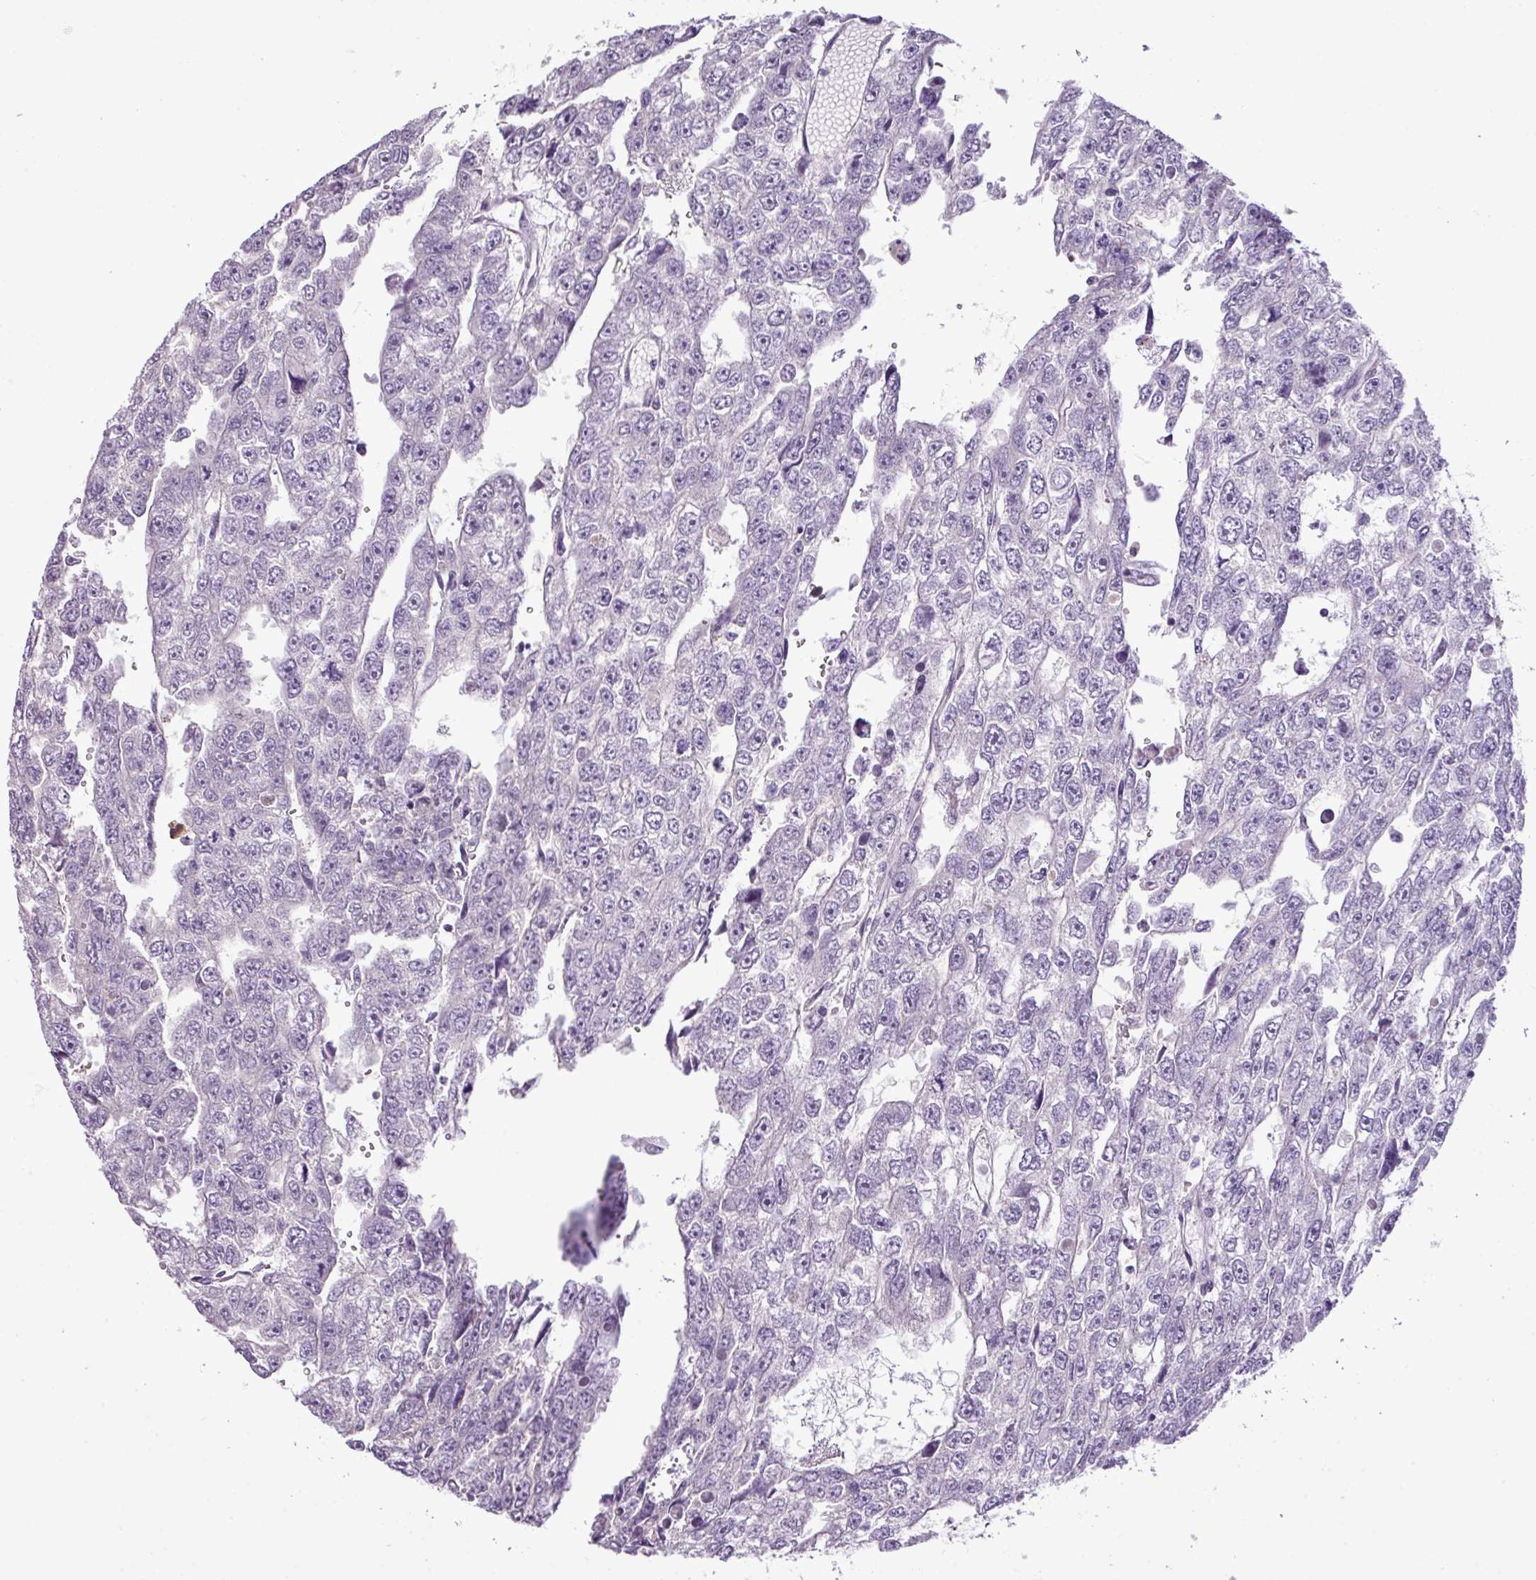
{"staining": {"intensity": "negative", "quantity": "none", "location": "none"}, "tissue": "testis cancer", "cell_type": "Tumor cells", "image_type": "cancer", "snomed": [{"axis": "morphology", "description": "Carcinoma, Embryonal, NOS"}, {"axis": "topography", "description": "Testis"}], "caption": "This is a micrograph of immunohistochemistry (IHC) staining of testis cancer (embryonal carcinoma), which shows no expression in tumor cells.", "gene": "DNAJB13", "patient": {"sex": "male", "age": 20}}